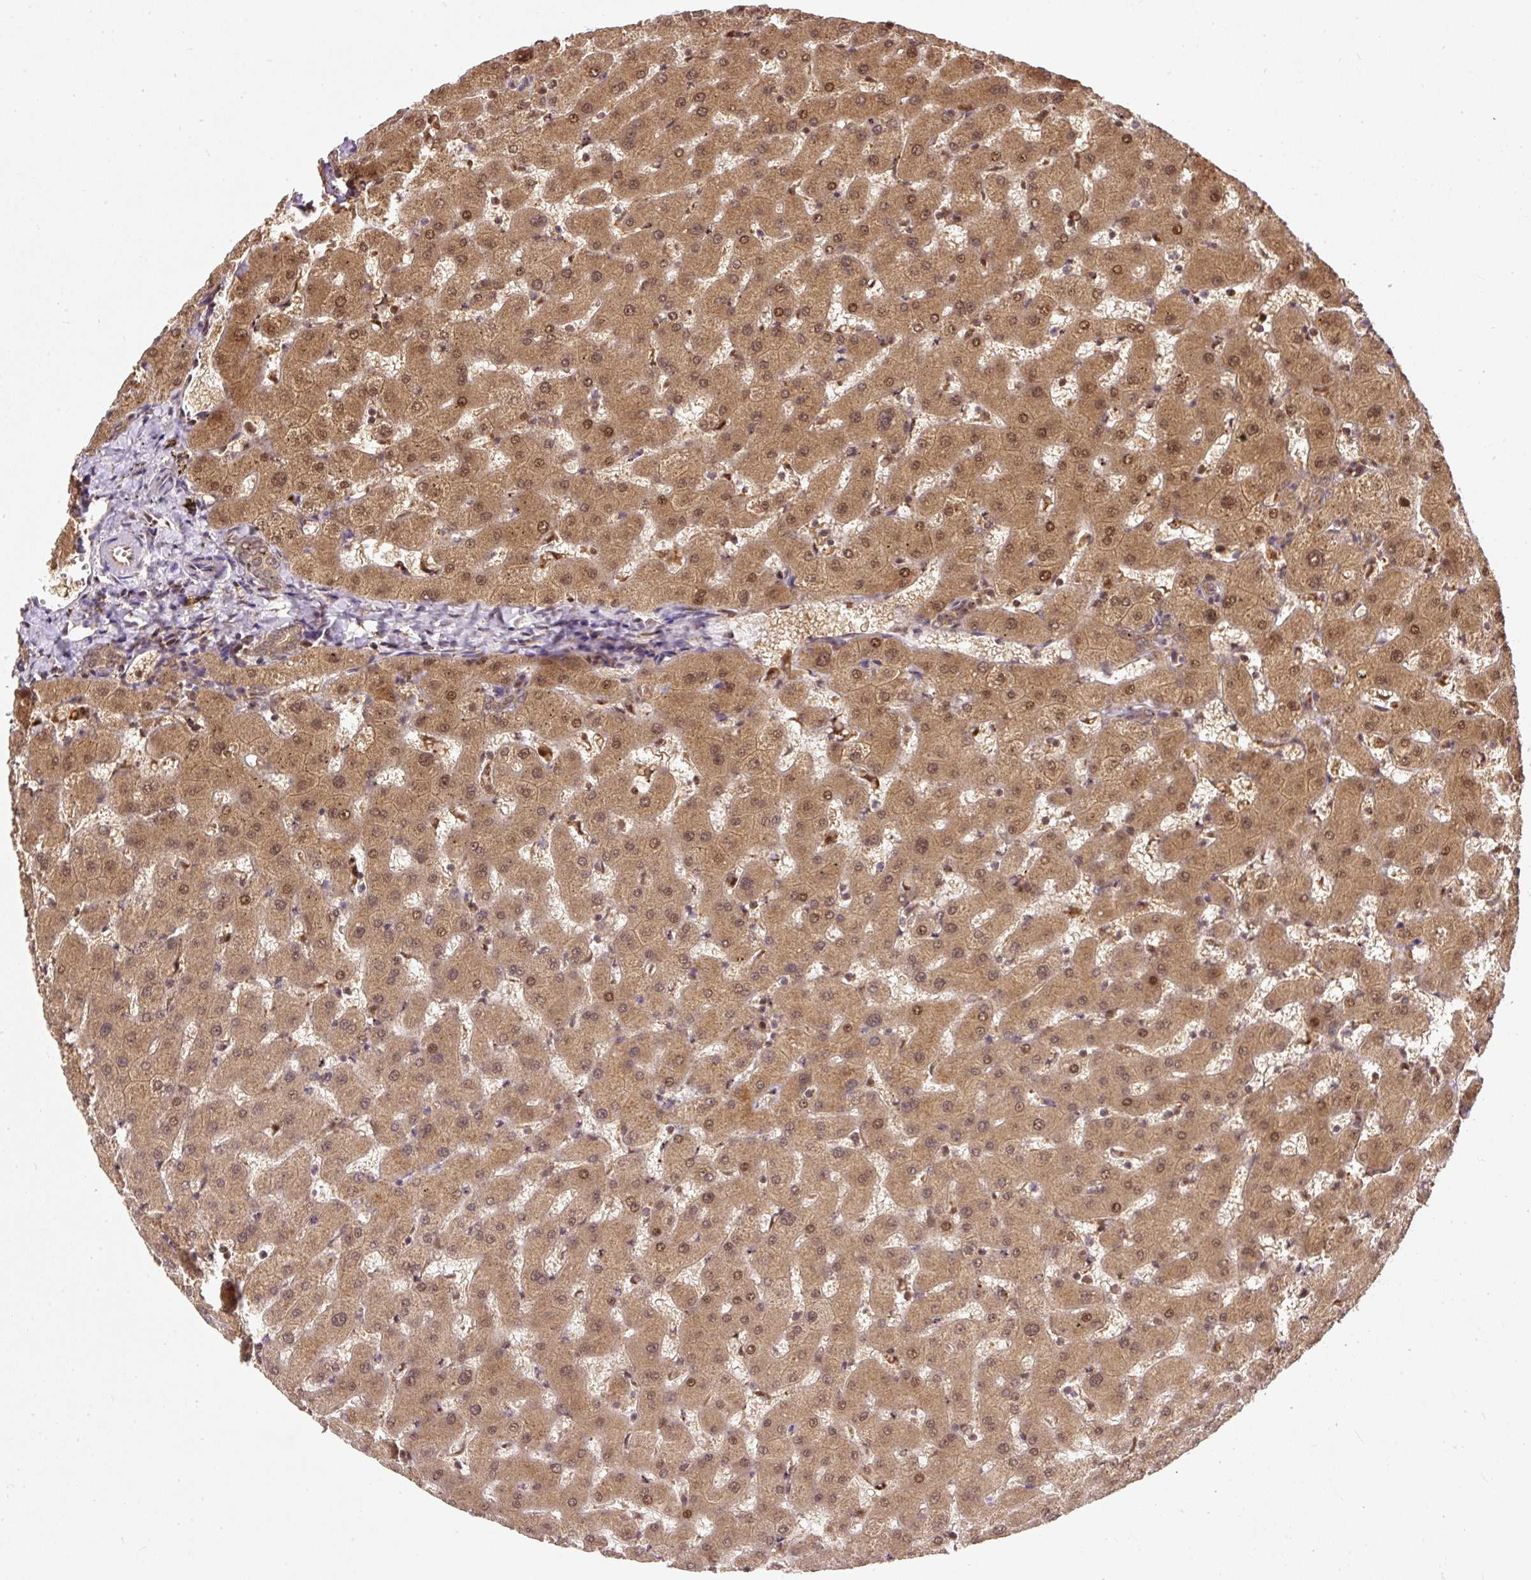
{"staining": {"intensity": "moderate", "quantity": ">75%", "location": "cytoplasmic/membranous,nuclear"}, "tissue": "liver", "cell_type": "Cholangiocytes", "image_type": "normal", "snomed": [{"axis": "morphology", "description": "Normal tissue, NOS"}, {"axis": "topography", "description": "Liver"}], "caption": "The image shows a brown stain indicating the presence of a protein in the cytoplasmic/membranous,nuclear of cholangiocytes in liver.", "gene": "PSMD1", "patient": {"sex": "female", "age": 63}}